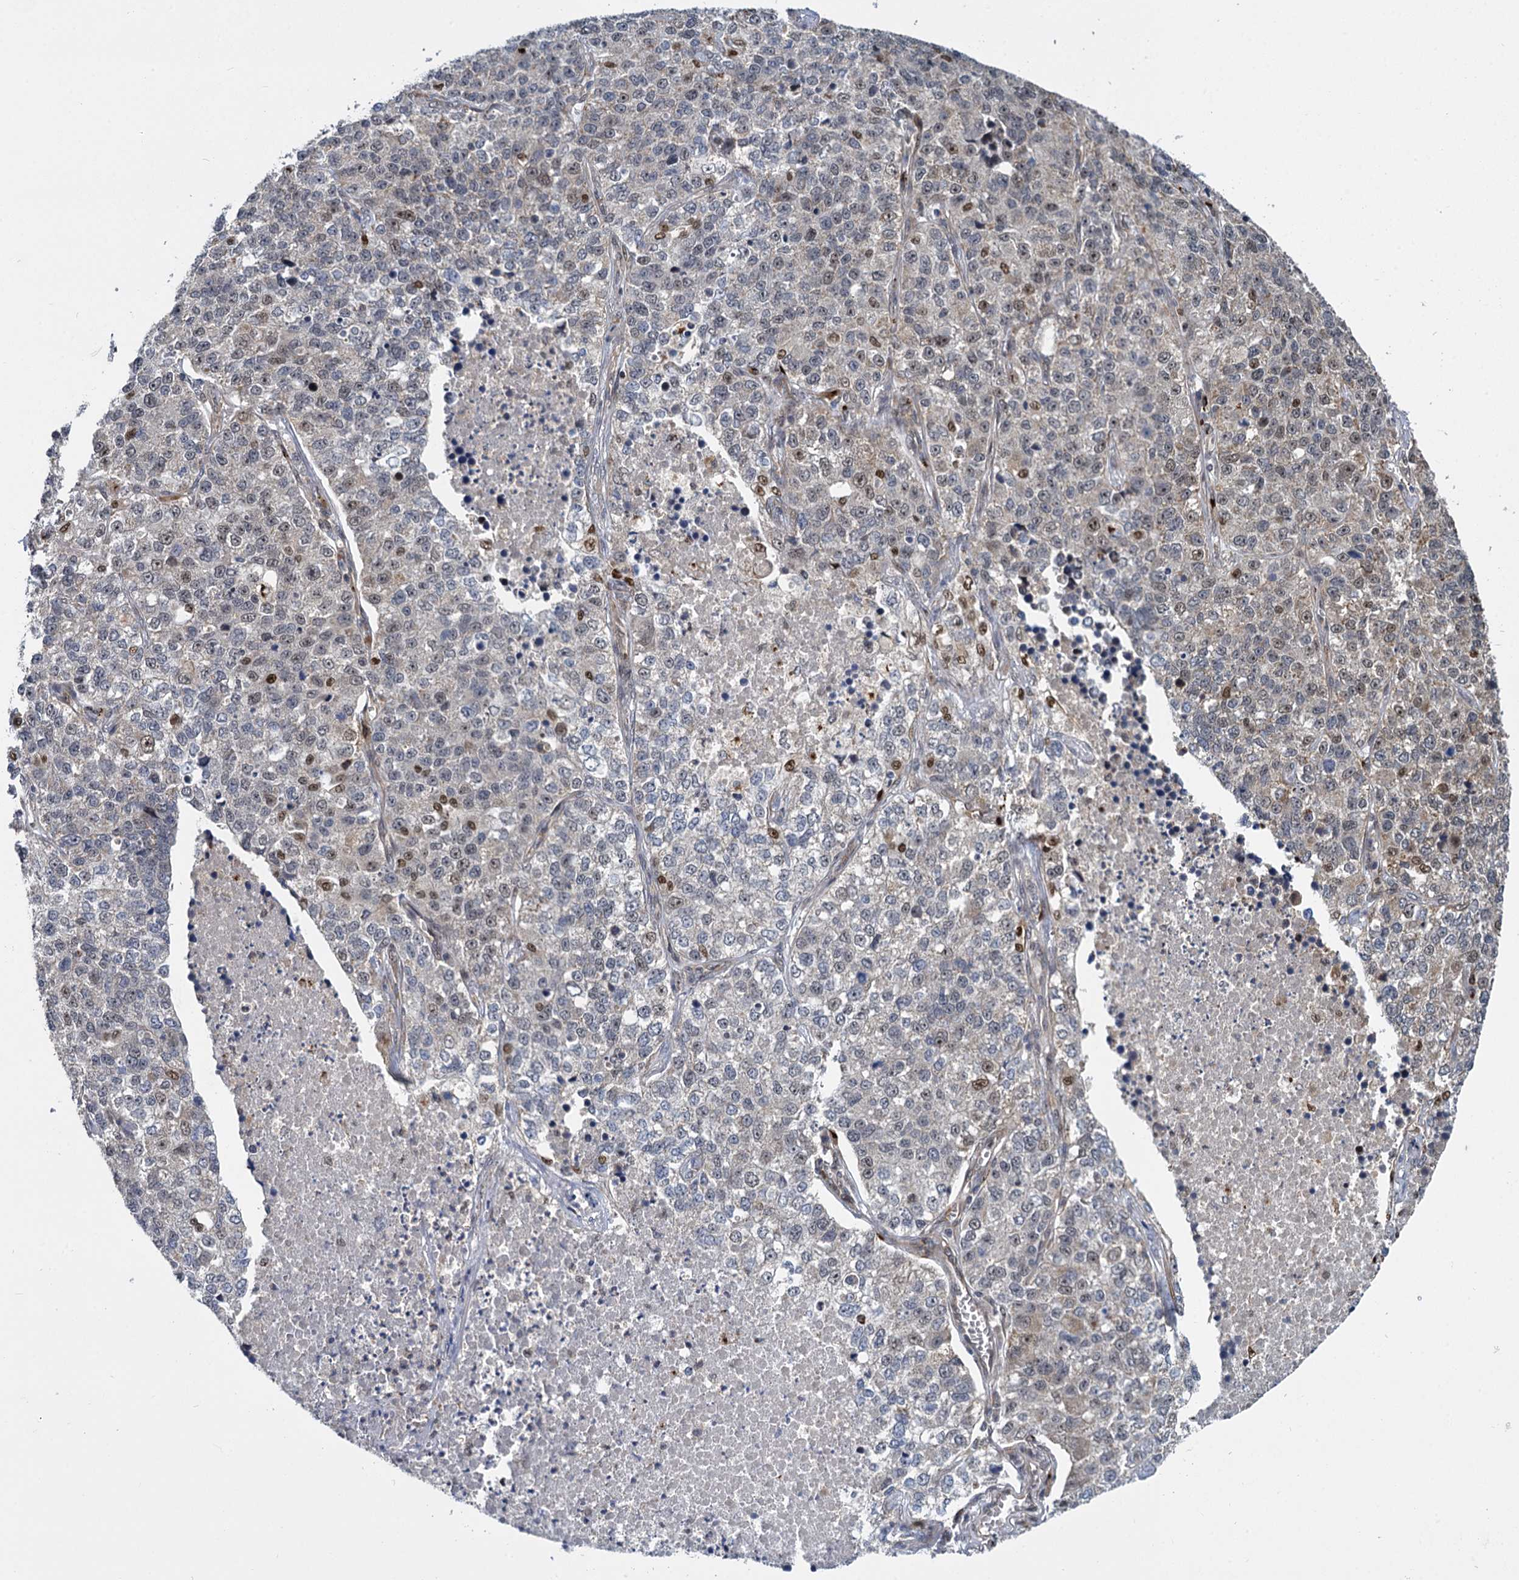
{"staining": {"intensity": "moderate", "quantity": "<25%", "location": "nuclear"}, "tissue": "lung cancer", "cell_type": "Tumor cells", "image_type": "cancer", "snomed": [{"axis": "morphology", "description": "Adenocarcinoma, NOS"}, {"axis": "topography", "description": "Lung"}], "caption": "This micrograph reveals immunohistochemistry staining of human lung cancer (adenocarcinoma), with low moderate nuclear positivity in approximately <25% of tumor cells.", "gene": "GAL3ST4", "patient": {"sex": "male", "age": 49}}